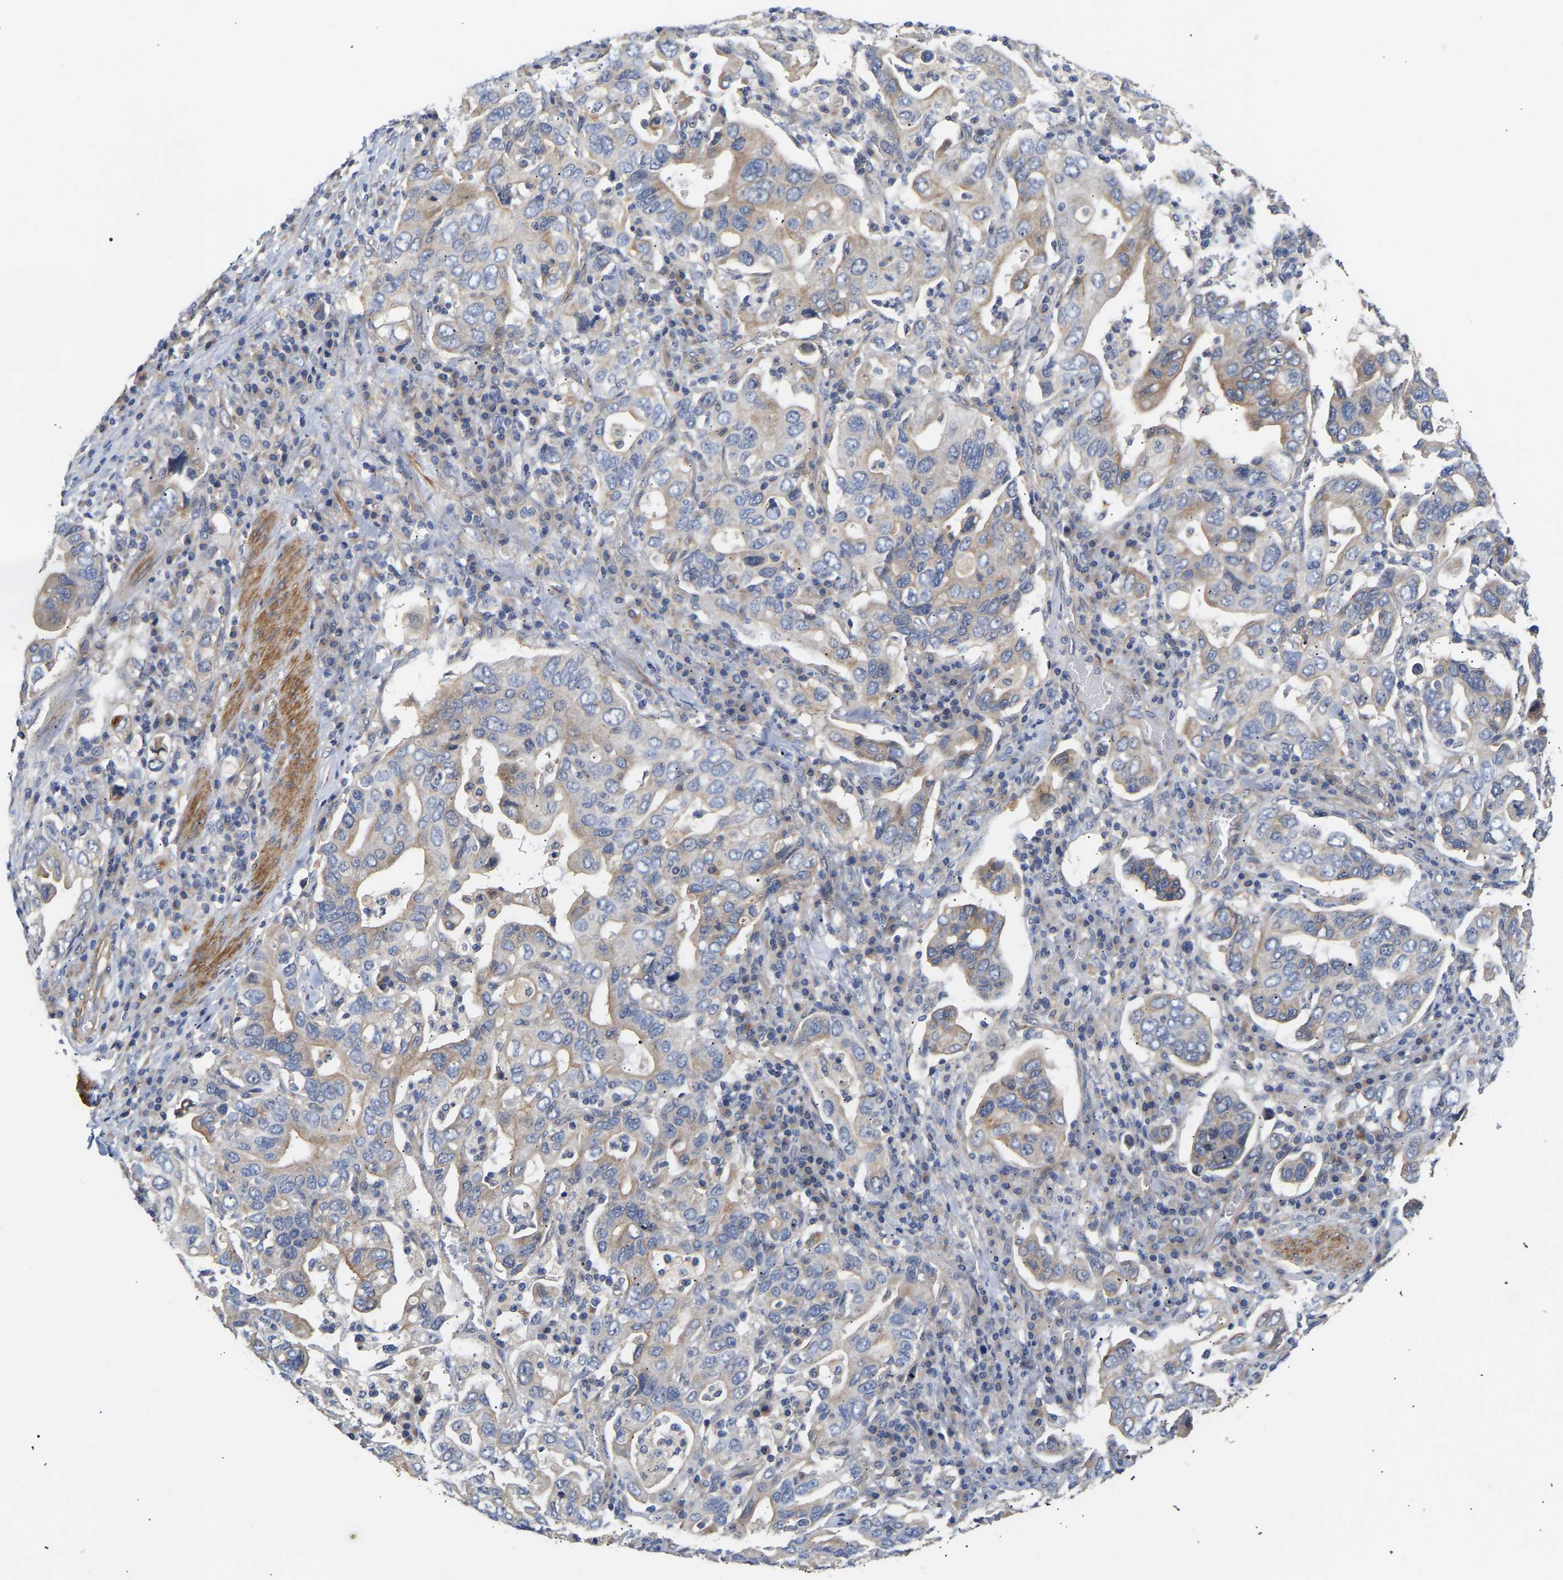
{"staining": {"intensity": "weak", "quantity": "25%-75%", "location": "cytoplasmic/membranous"}, "tissue": "stomach cancer", "cell_type": "Tumor cells", "image_type": "cancer", "snomed": [{"axis": "morphology", "description": "Adenocarcinoma, NOS"}, {"axis": "topography", "description": "Stomach, upper"}], "caption": "This photomicrograph reveals immunohistochemistry (IHC) staining of adenocarcinoma (stomach), with low weak cytoplasmic/membranous positivity in approximately 25%-75% of tumor cells.", "gene": "KASH5", "patient": {"sex": "male", "age": 62}}